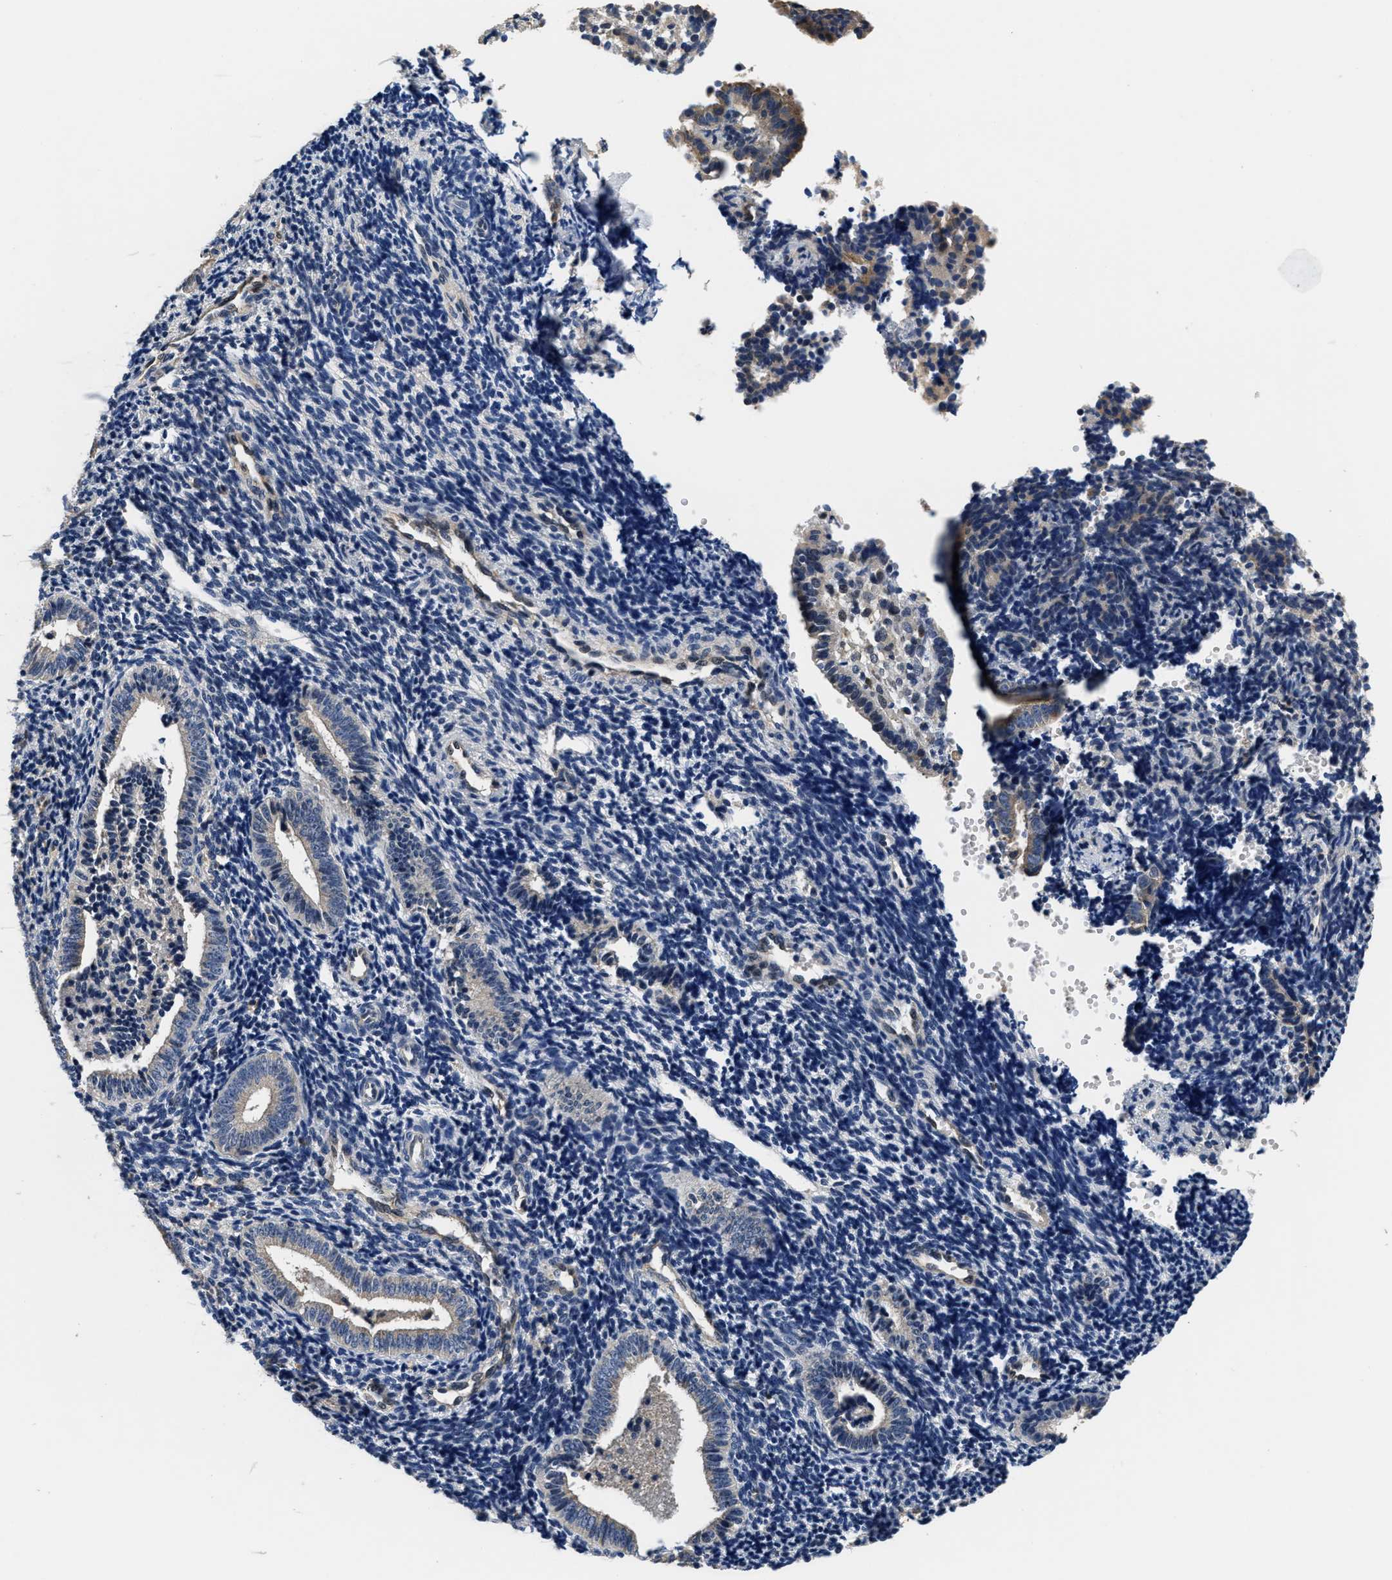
{"staining": {"intensity": "negative", "quantity": "none", "location": "none"}, "tissue": "endometrium", "cell_type": "Cells in endometrial stroma", "image_type": "normal", "snomed": [{"axis": "morphology", "description": "Normal tissue, NOS"}, {"axis": "topography", "description": "Uterus"}, {"axis": "topography", "description": "Endometrium"}], "caption": "IHC histopathology image of normal human endometrium stained for a protein (brown), which shows no positivity in cells in endometrial stroma.", "gene": "ANKIB1", "patient": {"sex": "female", "age": 33}}